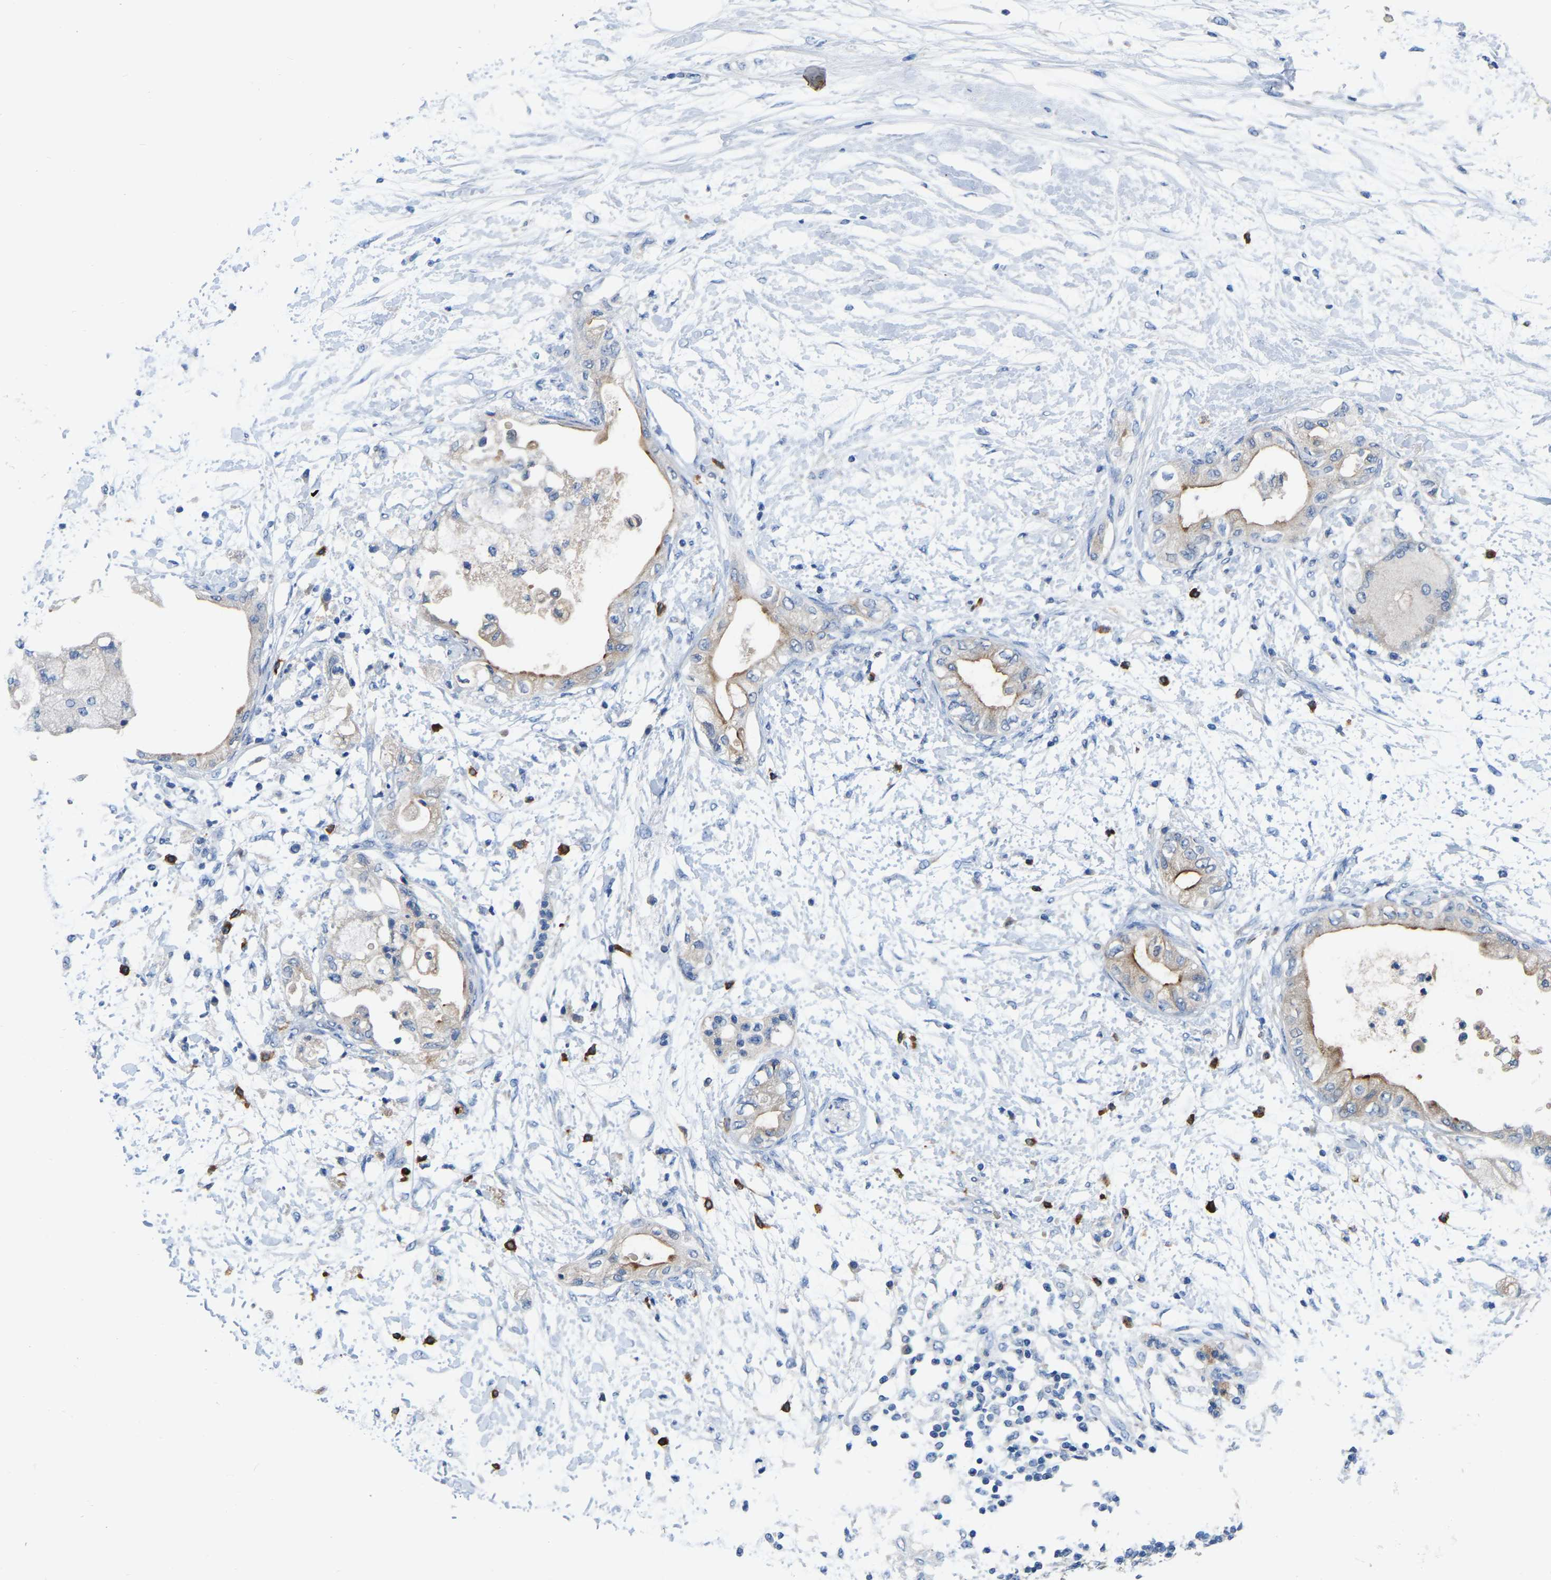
{"staining": {"intensity": "negative", "quantity": "none", "location": "none"}, "tissue": "adipose tissue", "cell_type": "Adipocytes", "image_type": "normal", "snomed": [{"axis": "morphology", "description": "Normal tissue, NOS"}, {"axis": "morphology", "description": "Adenocarcinoma, NOS"}, {"axis": "topography", "description": "Duodenum"}, {"axis": "topography", "description": "Peripheral nerve tissue"}], "caption": "This image is of normal adipose tissue stained with immunohistochemistry (IHC) to label a protein in brown with the nuclei are counter-stained blue. There is no positivity in adipocytes.", "gene": "RAB27B", "patient": {"sex": "female", "age": 60}}